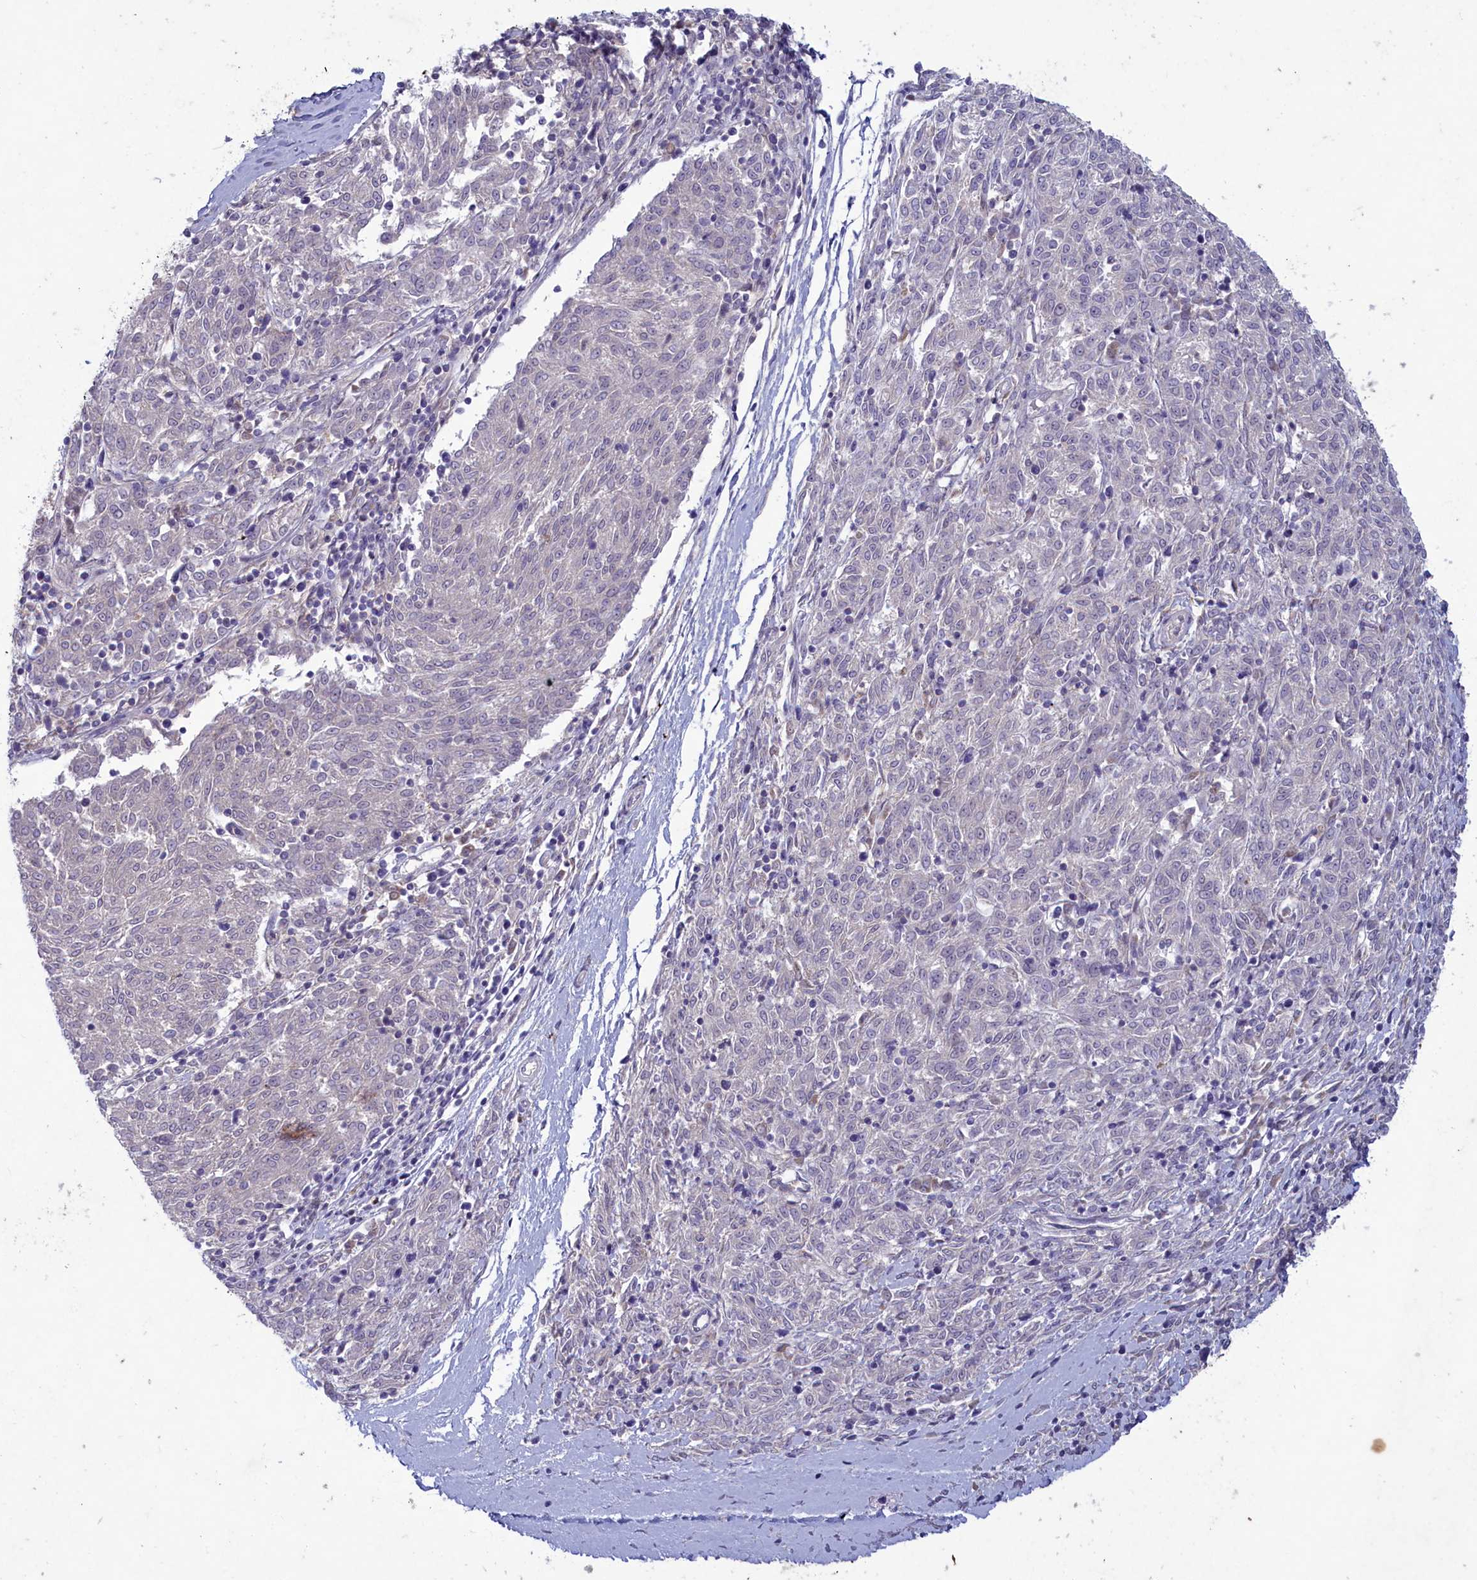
{"staining": {"intensity": "negative", "quantity": "none", "location": "none"}, "tissue": "melanoma", "cell_type": "Tumor cells", "image_type": "cancer", "snomed": [{"axis": "morphology", "description": "Malignant melanoma, NOS"}, {"axis": "topography", "description": "Skin"}], "caption": "Immunohistochemistry of malignant melanoma demonstrates no positivity in tumor cells.", "gene": "PLEKHG6", "patient": {"sex": "female", "age": 72}}